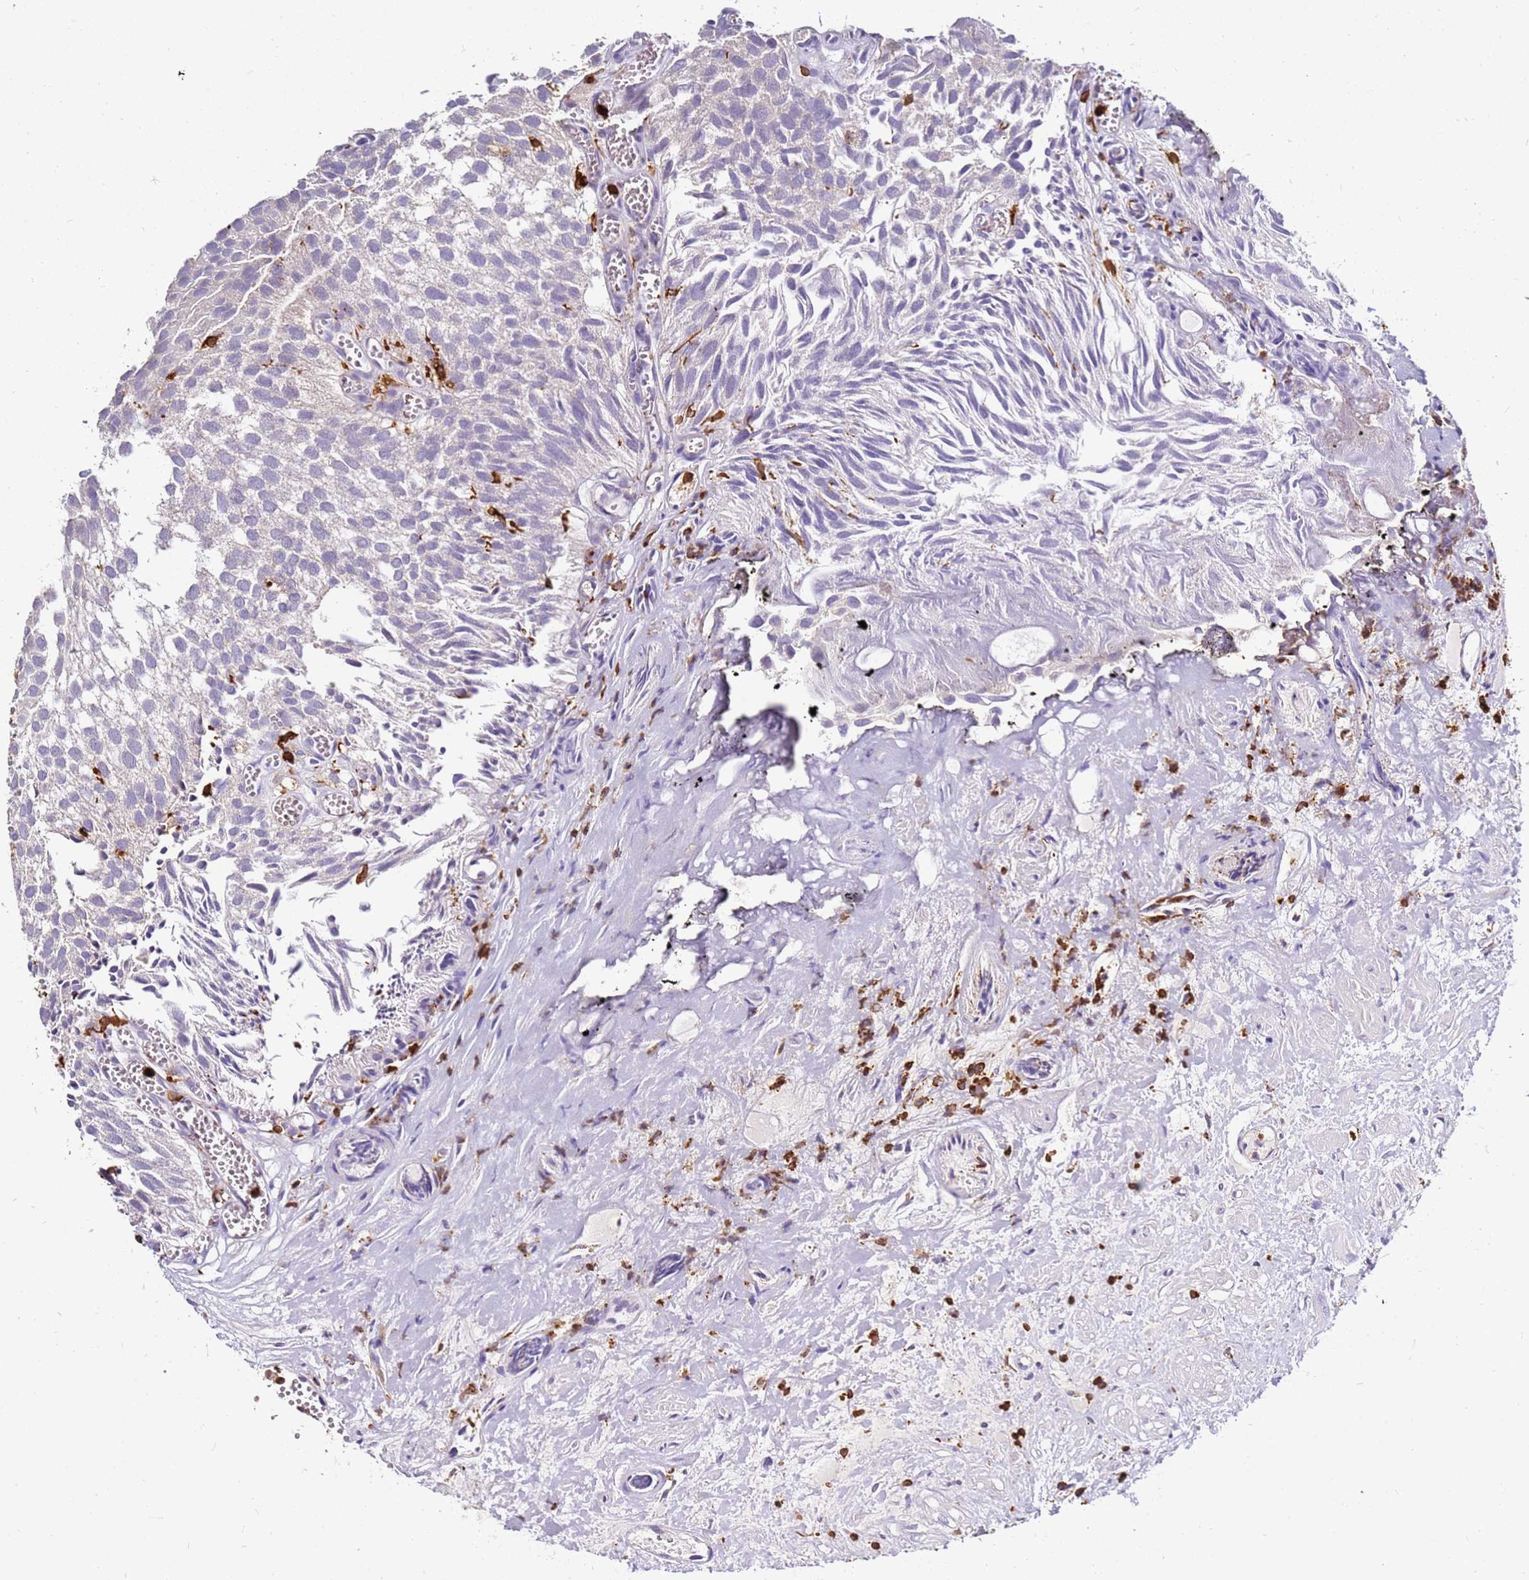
{"staining": {"intensity": "negative", "quantity": "none", "location": "none"}, "tissue": "urothelial cancer", "cell_type": "Tumor cells", "image_type": "cancer", "snomed": [{"axis": "morphology", "description": "Urothelial carcinoma, Low grade"}, {"axis": "topography", "description": "Urinary bladder"}], "caption": "A high-resolution photomicrograph shows immunohistochemistry staining of urothelial cancer, which exhibits no significant positivity in tumor cells. Brightfield microscopy of immunohistochemistry stained with DAB (3,3'-diaminobenzidine) (brown) and hematoxylin (blue), captured at high magnification.", "gene": "CORO1A", "patient": {"sex": "male", "age": 88}}